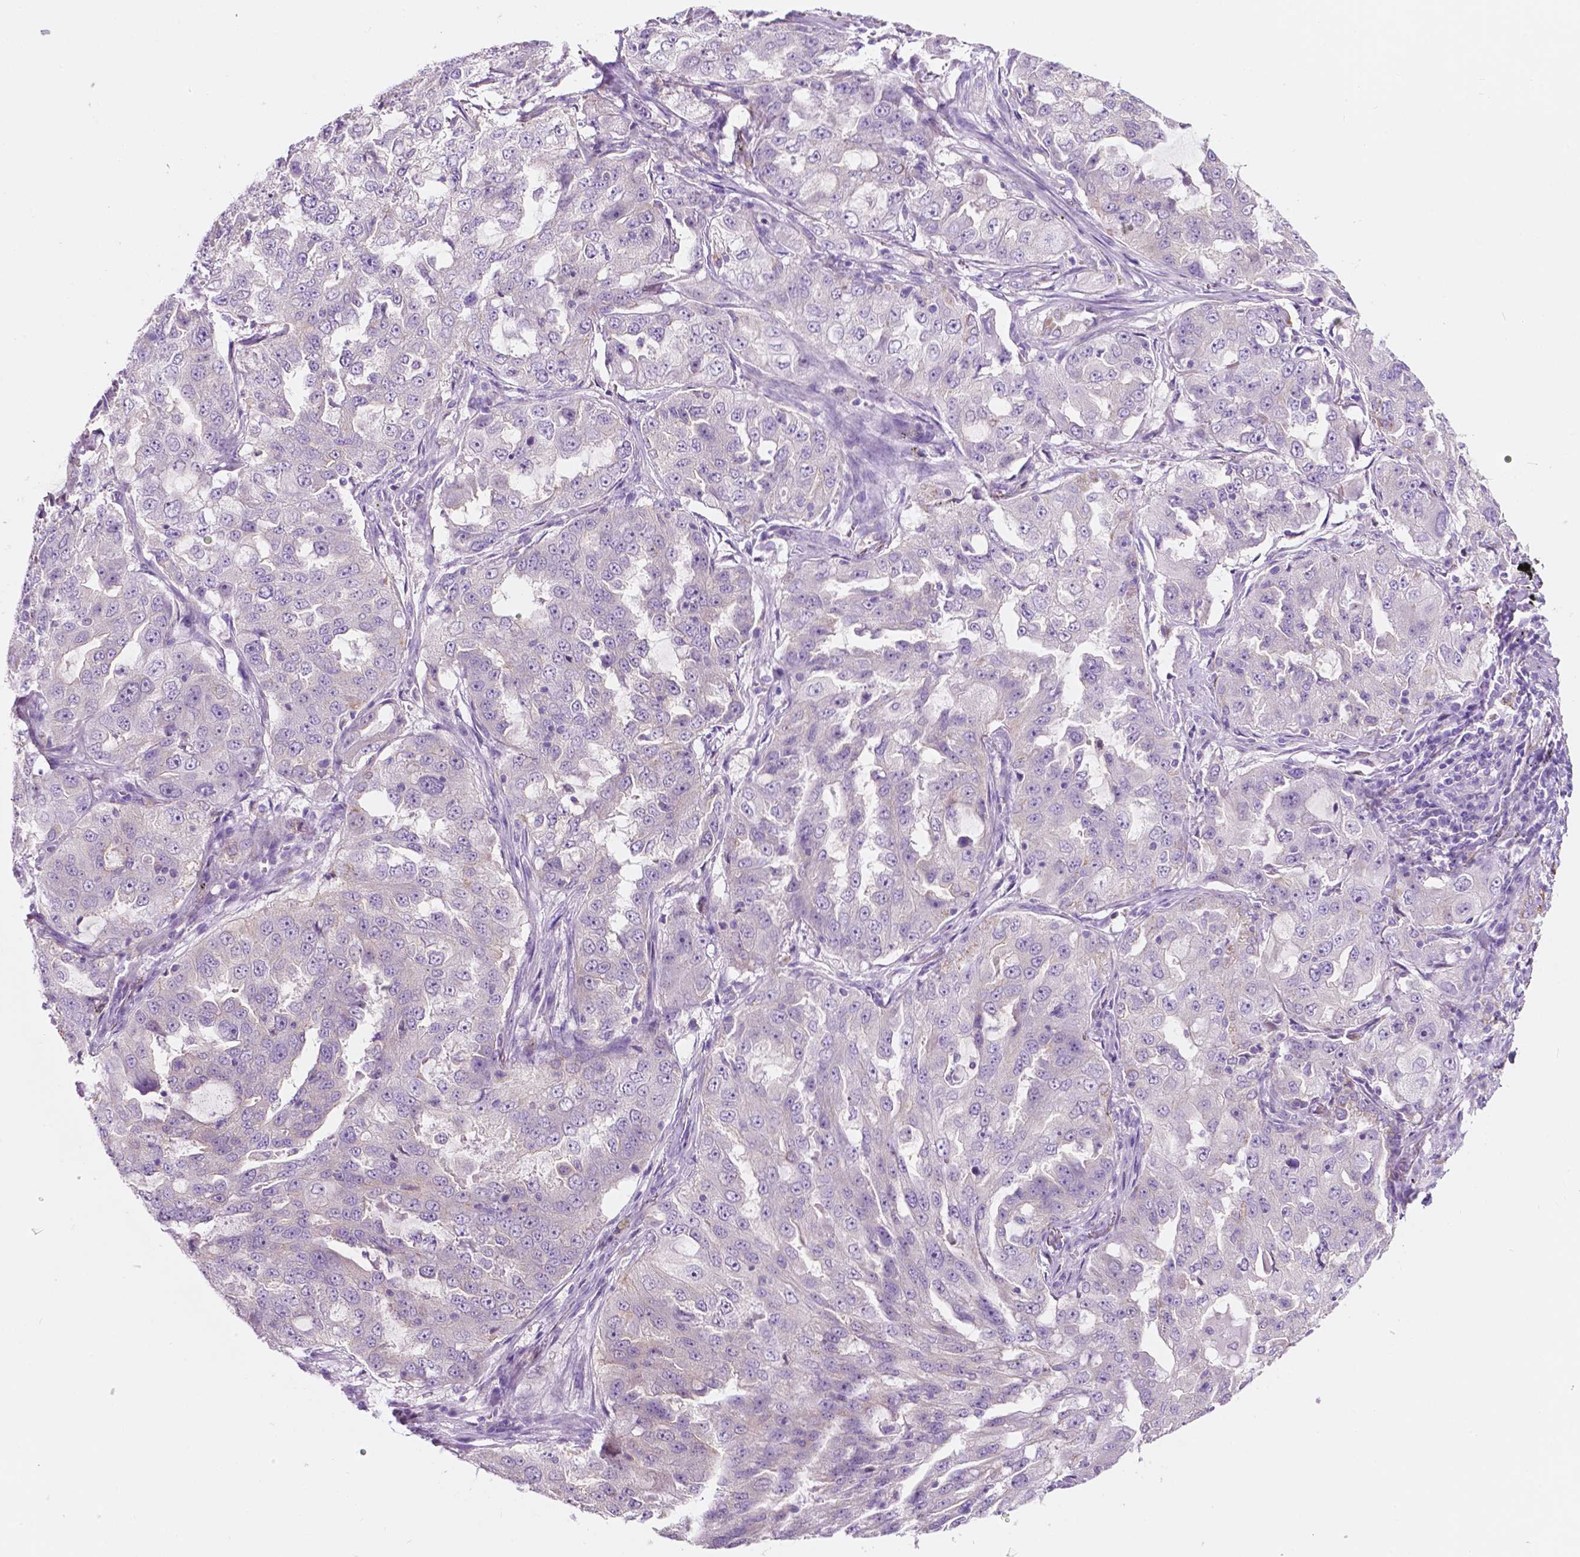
{"staining": {"intensity": "negative", "quantity": "none", "location": "none"}, "tissue": "lung cancer", "cell_type": "Tumor cells", "image_type": "cancer", "snomed": [{"axis": "morphology", "description": "Adenocarcinoma, NOS"}, {"axis": "topography", "description": "Lung"}], "caption": "Immunohistochemistry (IHC) of human lung cancer (adenocarcinoma) displays no staining in tumor cells.", "gene": "NOS1AP", "patient": {"sex": "female", "age": 61}}